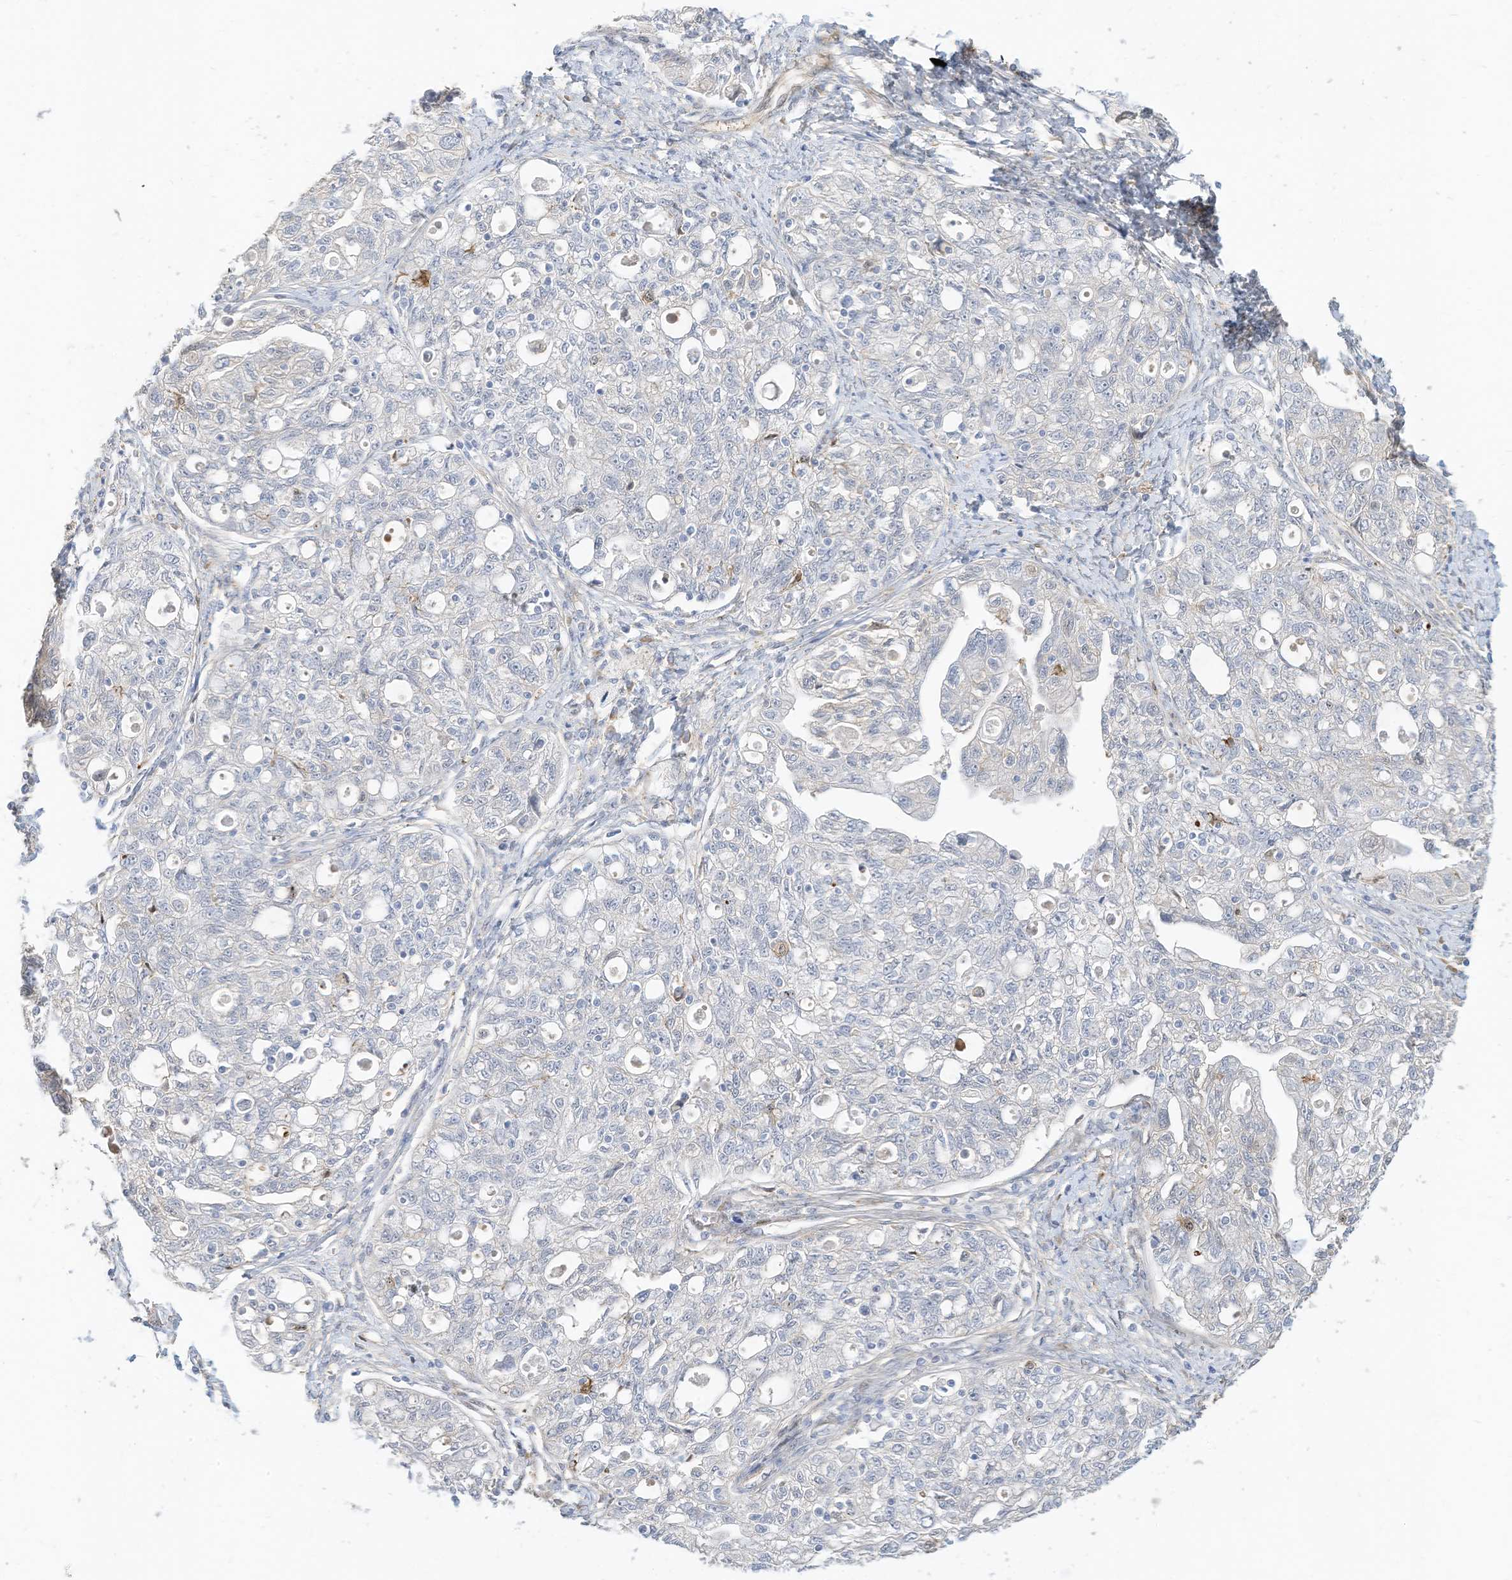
{"staining": {"intensity": "negative", "quantity": "none", "location": "none"}, "tissue": "ovarian cancer", "cell_type": "Tumor cells", "image_type": "cancer", "snomed": [{"axis": "morphology", "description": "Carcinoma, NOS"}, {"axis": "morphology", "description": "Cystadenocarcinoma, serous, NOS"}, {"axis": "topography", "description": "Ovary"}], "caption": "Tumor cells show no significant protein expression in ovarian cancer.", "gene": "ATP13A1", "patient": {"sex": "female", "age": 69}}